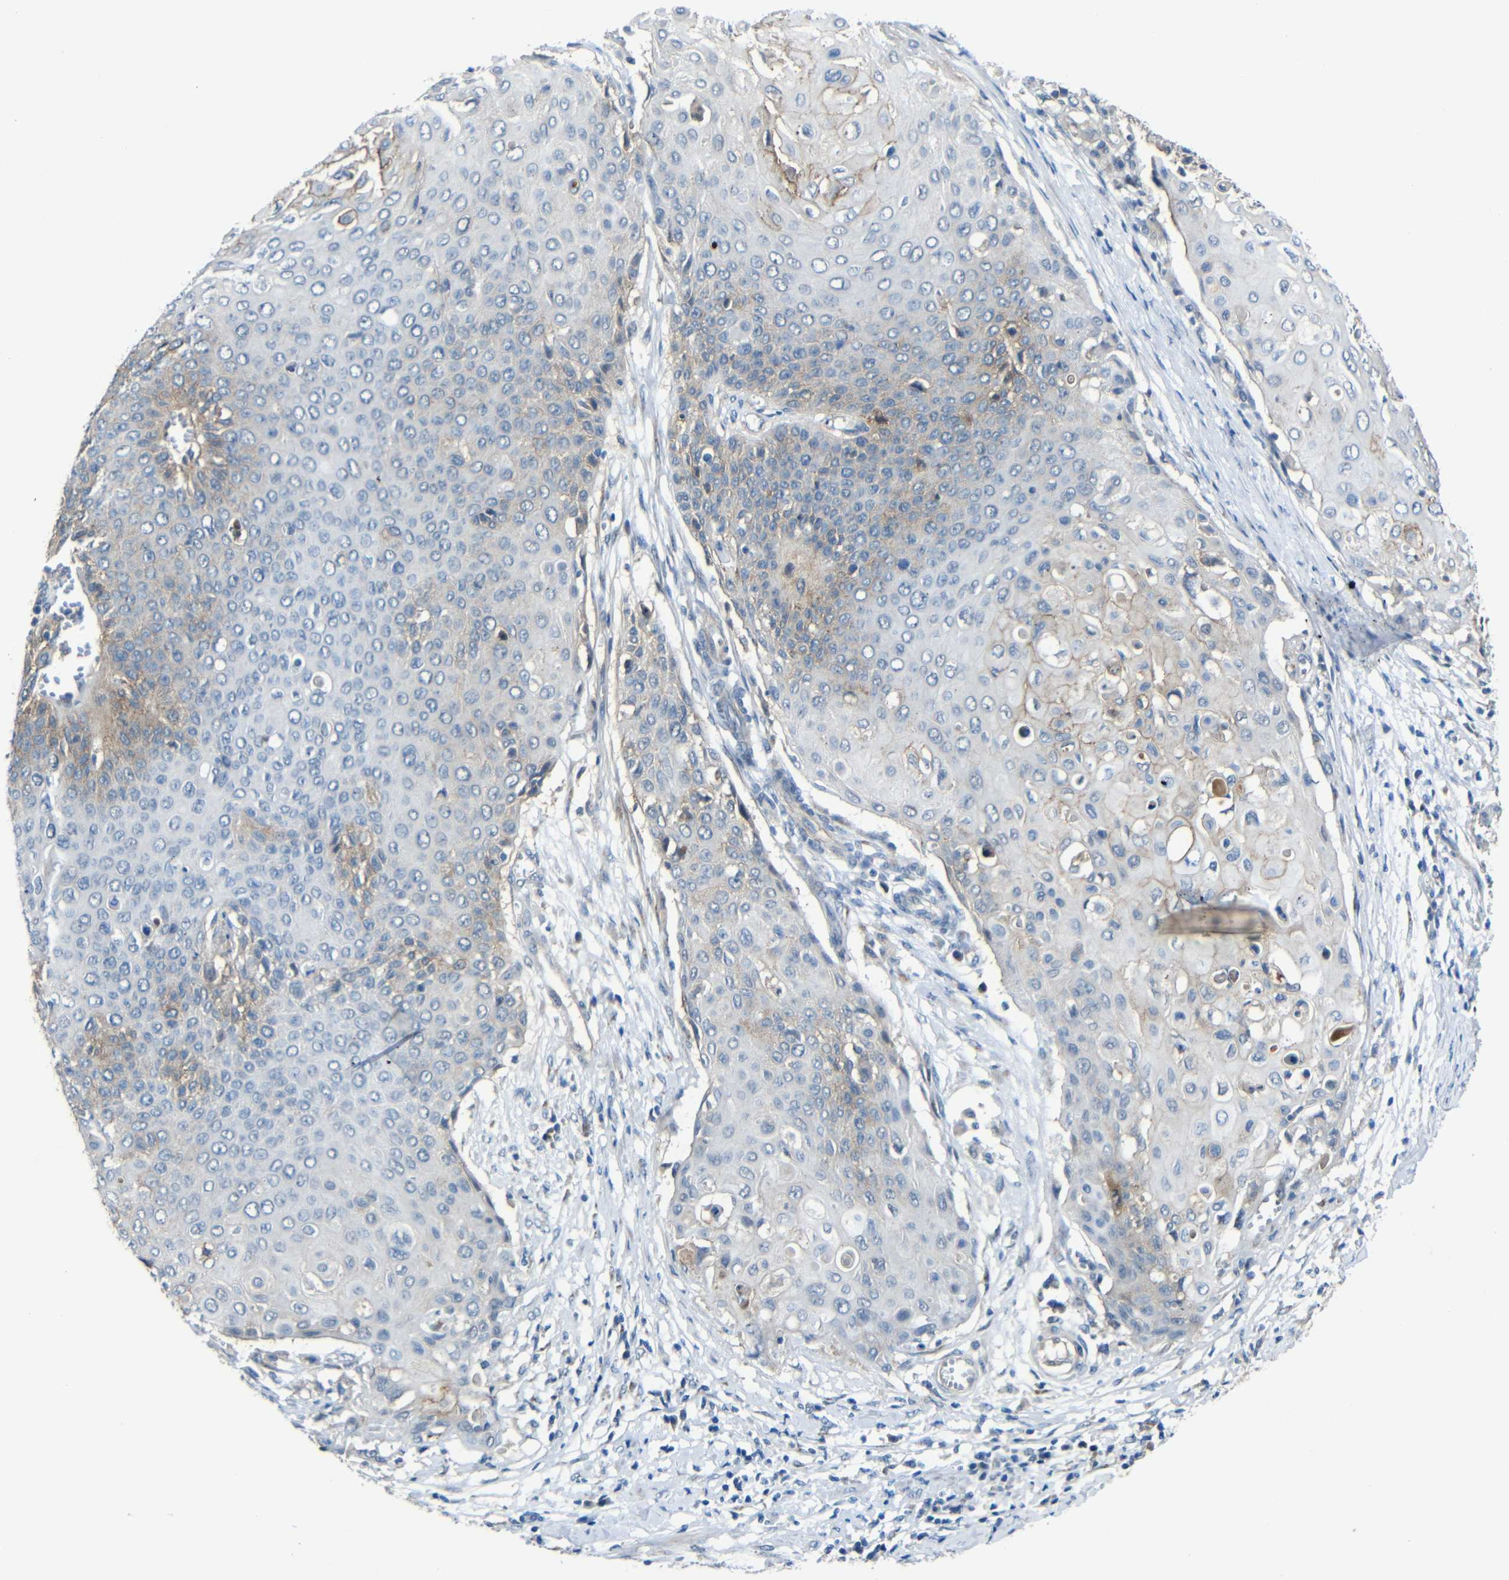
{"staining": {"intensity": "weak", "quantity": "<25%", "location": "cytoplasmic/membranous"}, "tissue": "cervical cancer", "cell_type": "Tumor cells", "image_type": "cancer", "snomed": [{"axis": "morphology", "description": "Squamous cell carcinoma, NOS"}, {"axis": "topography", "description": "Cervix"}], "caption": "Tumor cells show no significant protein staining in cervical squamous cell carcinoma.", "gene": "ZNF90", "patient": {"sex": "female", "age": 39}}